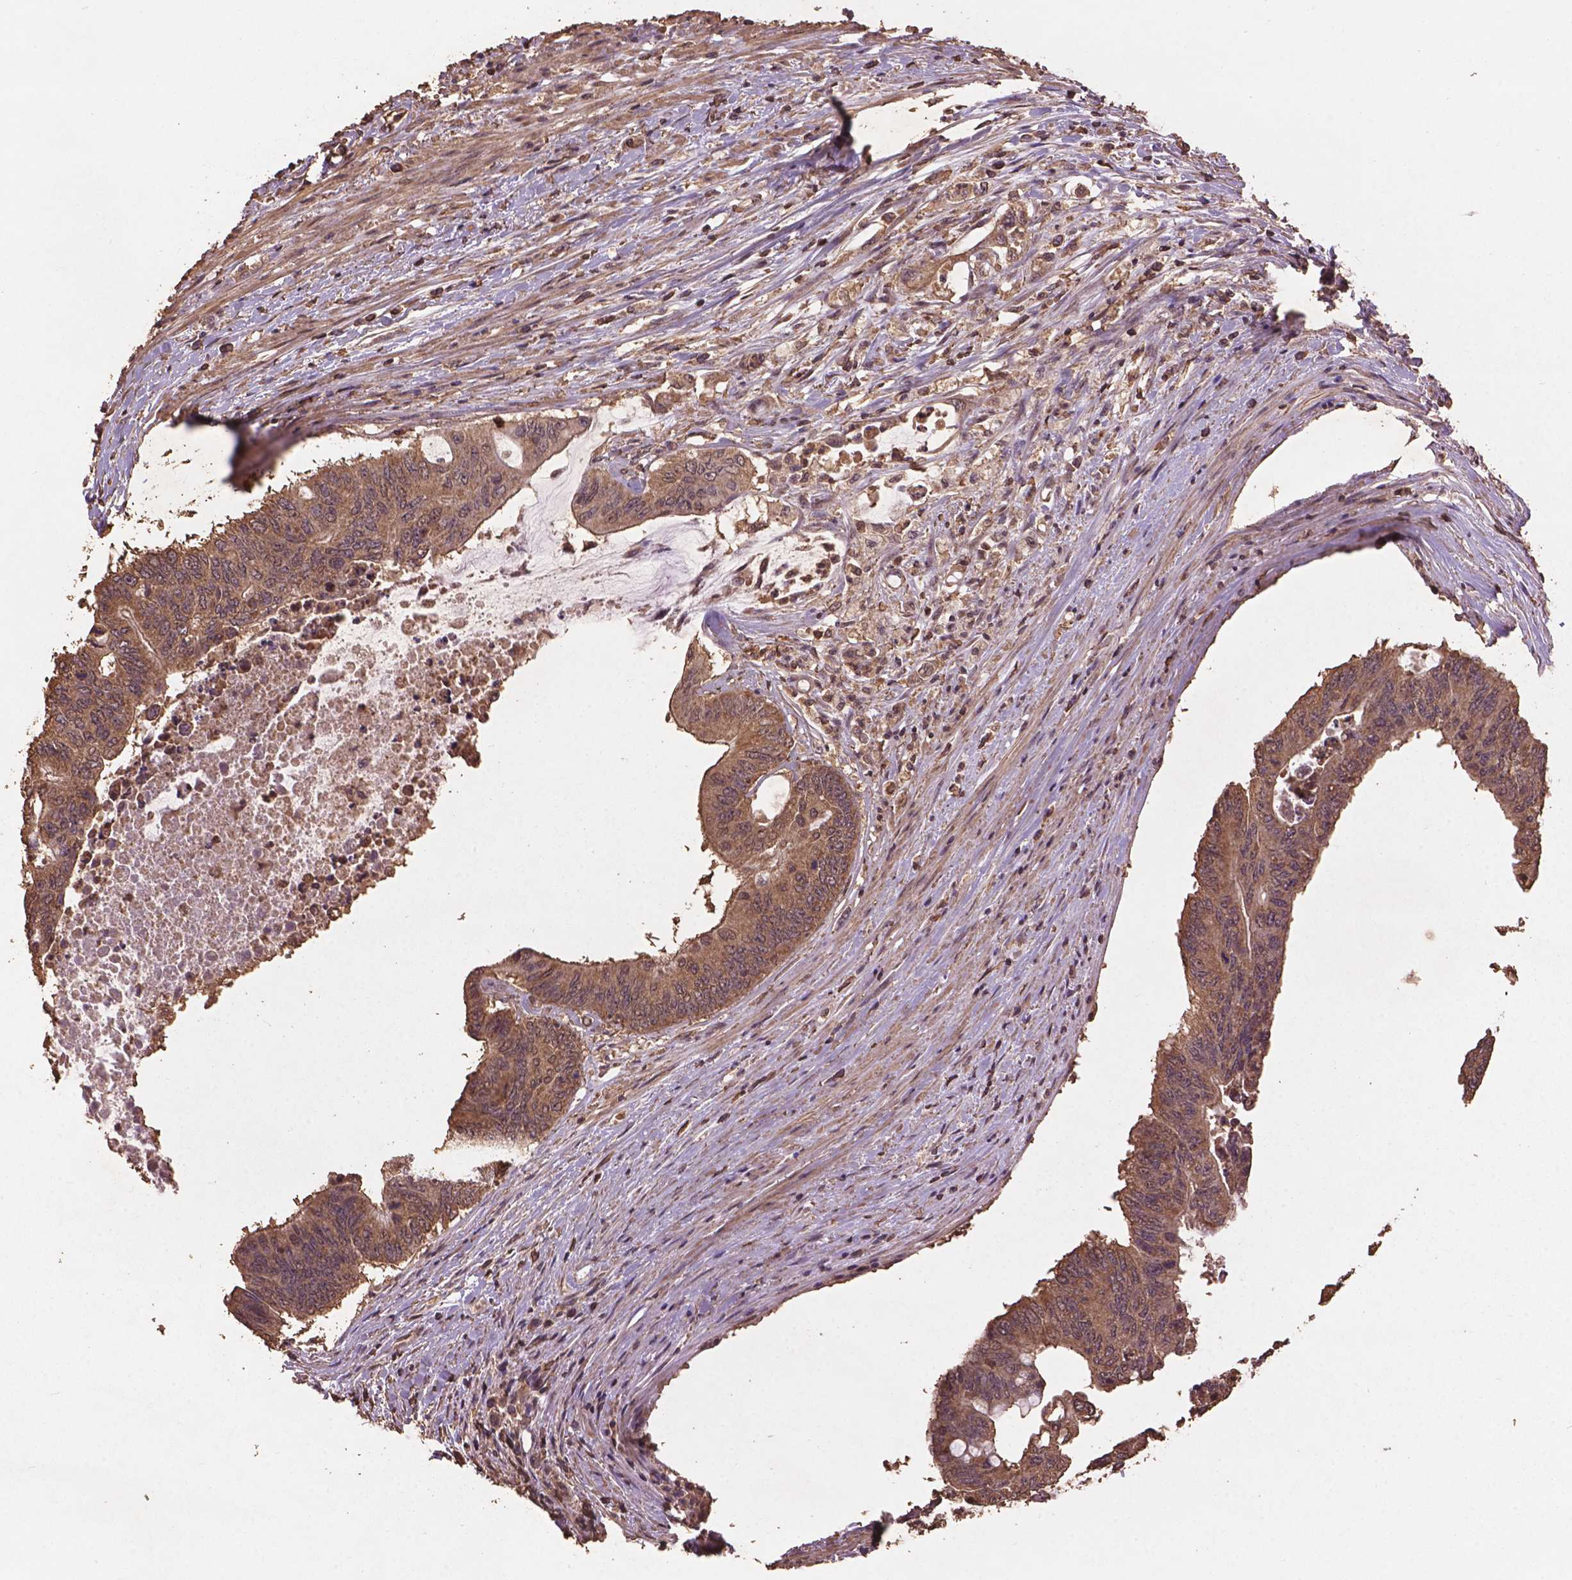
{"staining": {"intensity": "weak", "quantity": ">75%", "location": "cytoplasmic/membranous"}, "tissue": "colorectal cancer", "cell_type": "Tumor cells", "image_type": "cancer", "snomed": [{"axis": "morphology", "description": "Adenocarcinoma, NOS"}, {"axis": "topography", "description": "Rectum"}], "caption": "Immunohistochemistry (IHC) of human colorectal cancer shows low levels of weak cytoplasmic/membranous expression in about >75% of tumor cells.", "gene": "BABAM1", "patient": {"sex": "male", "age": 59}}